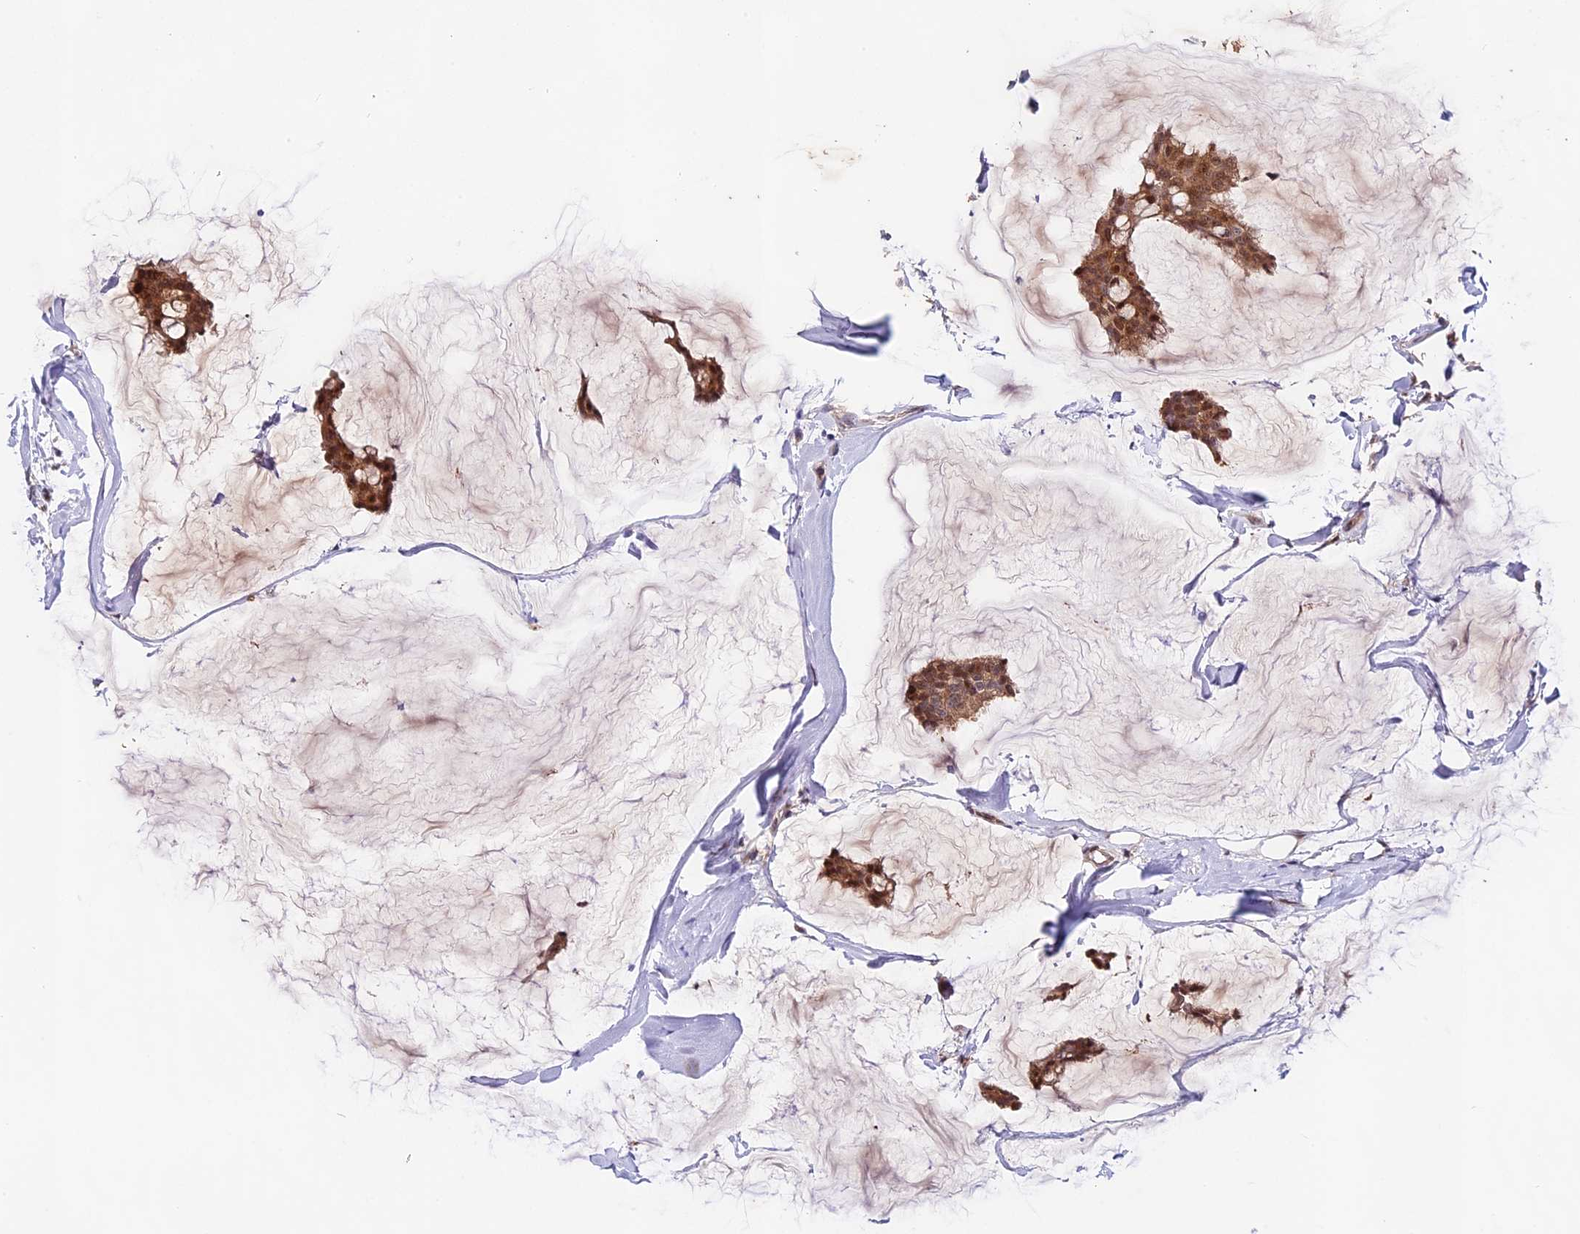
{"staining": {"intensity": "moderate", "quantity": ">75%", "location": "cytoplasmic/membranous,nuclear"}, "tissue": "breast cancer", "cell_type": "Tumor cells", "image_type": "cancer", "snomed": [{"axis": "morphology", "description": "Duct carcinoma"}, {"axis": "topography", "description": "Breast"}], "caption": "Brown immunohistochemical staining in human breast cancer (invasive ductal carcinoma) exhibits moderate cytoplasmic/membranous and nuclear positivity in about >75% of tumor cells. (IHC, brightfield microscopy, high magnification).", "gene": "CACNA1H", "patient": {"sex": "female", "age": 93}}